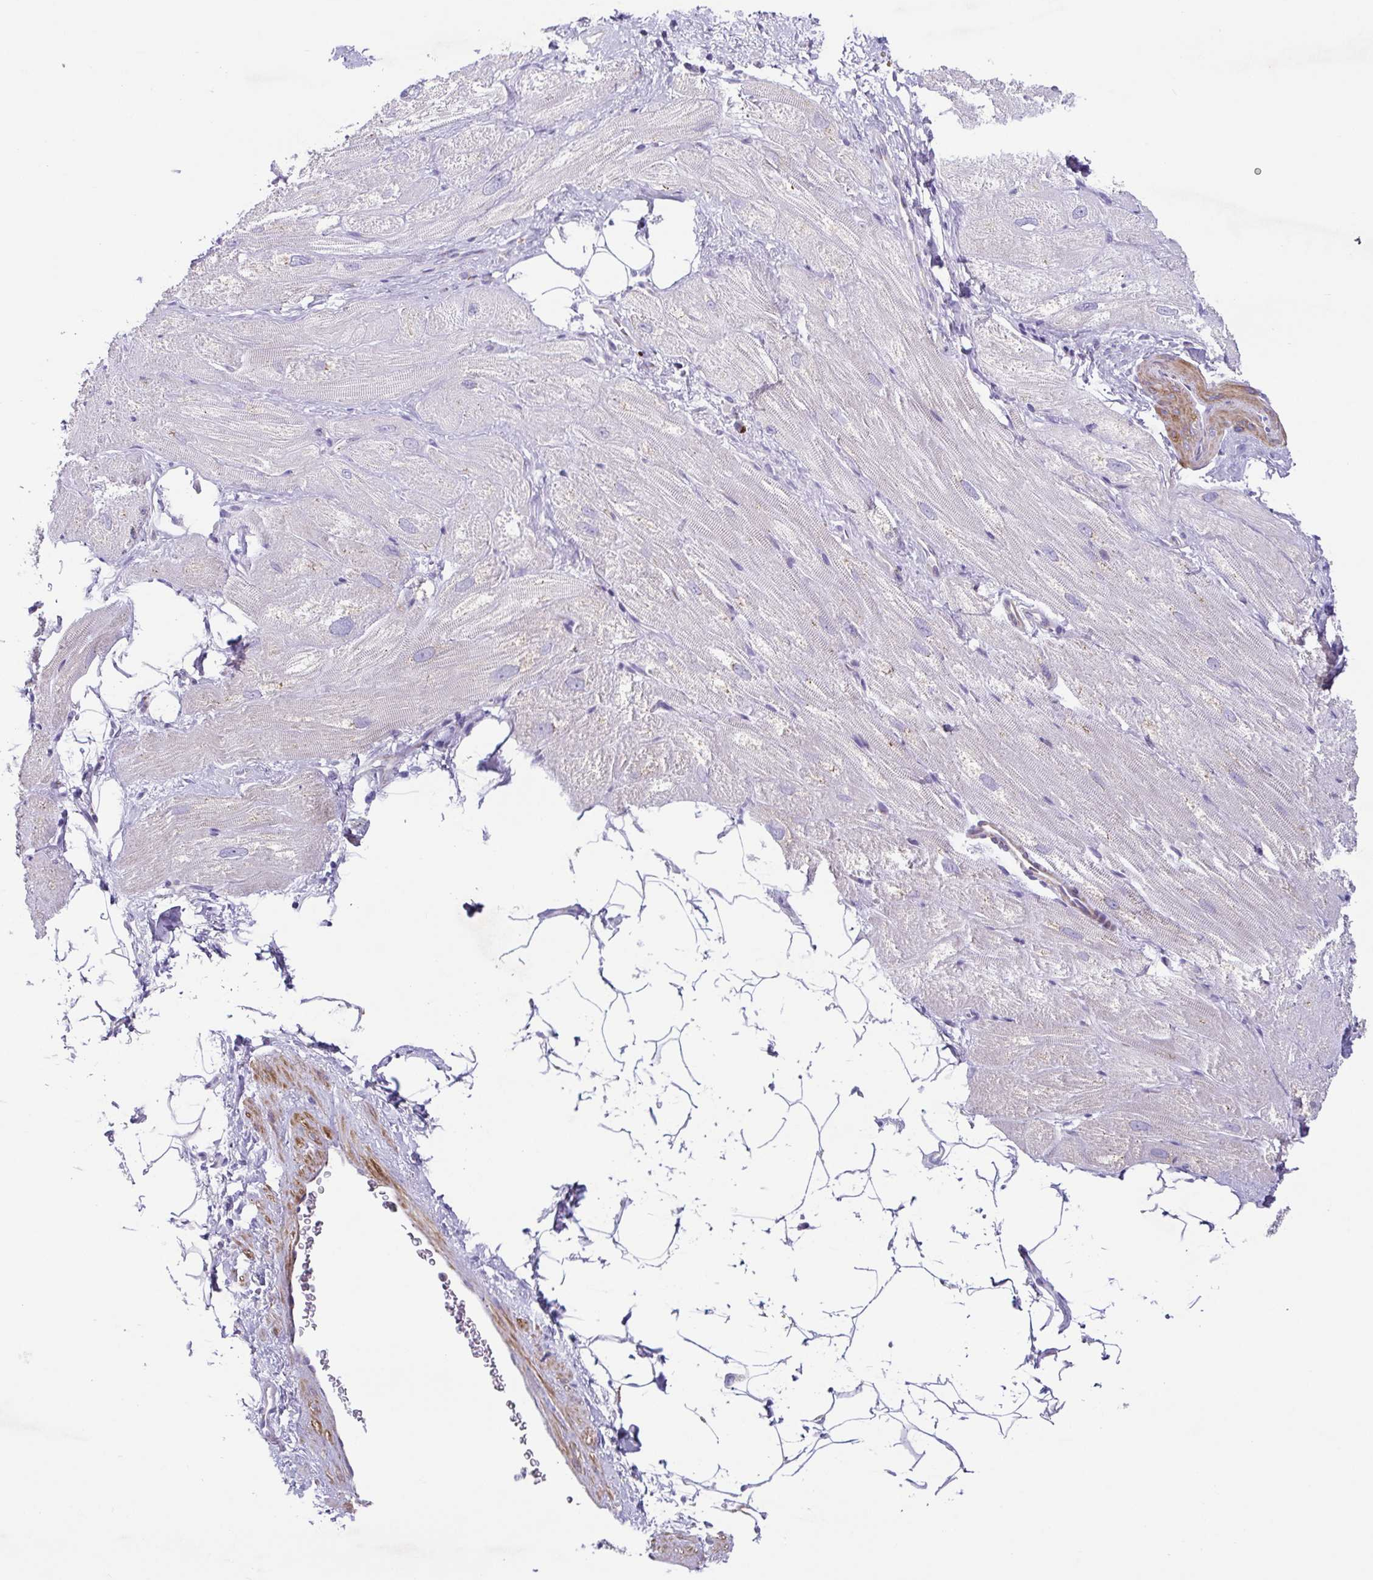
{"staining": {"intensity": "moderate", "quantity": "<25%", "location": "cytoplasmic/membranous"}, "tissue": "heart muscle", "cell_type": "Cardiomyocytes", "image_type": "normal", "snomed": [{"axis": "morphology", "description": "Normal tissue, NOS"}, {"axis": "topography", "description": "Heart"}], "caption": "The image demonstrates immunohistochemical staining of unremarkable heart muscle. There is moderate cytoplasmic/membranous positivity is appreciated in approximately <25% of cardiomyocytes. The staining was performed using DAB, with brown indicating positive protein expression. Nuclei are stained blue with hematoxylin.", "gene": "COL17A1", "patient": {"sex": "male", "age": 62}}